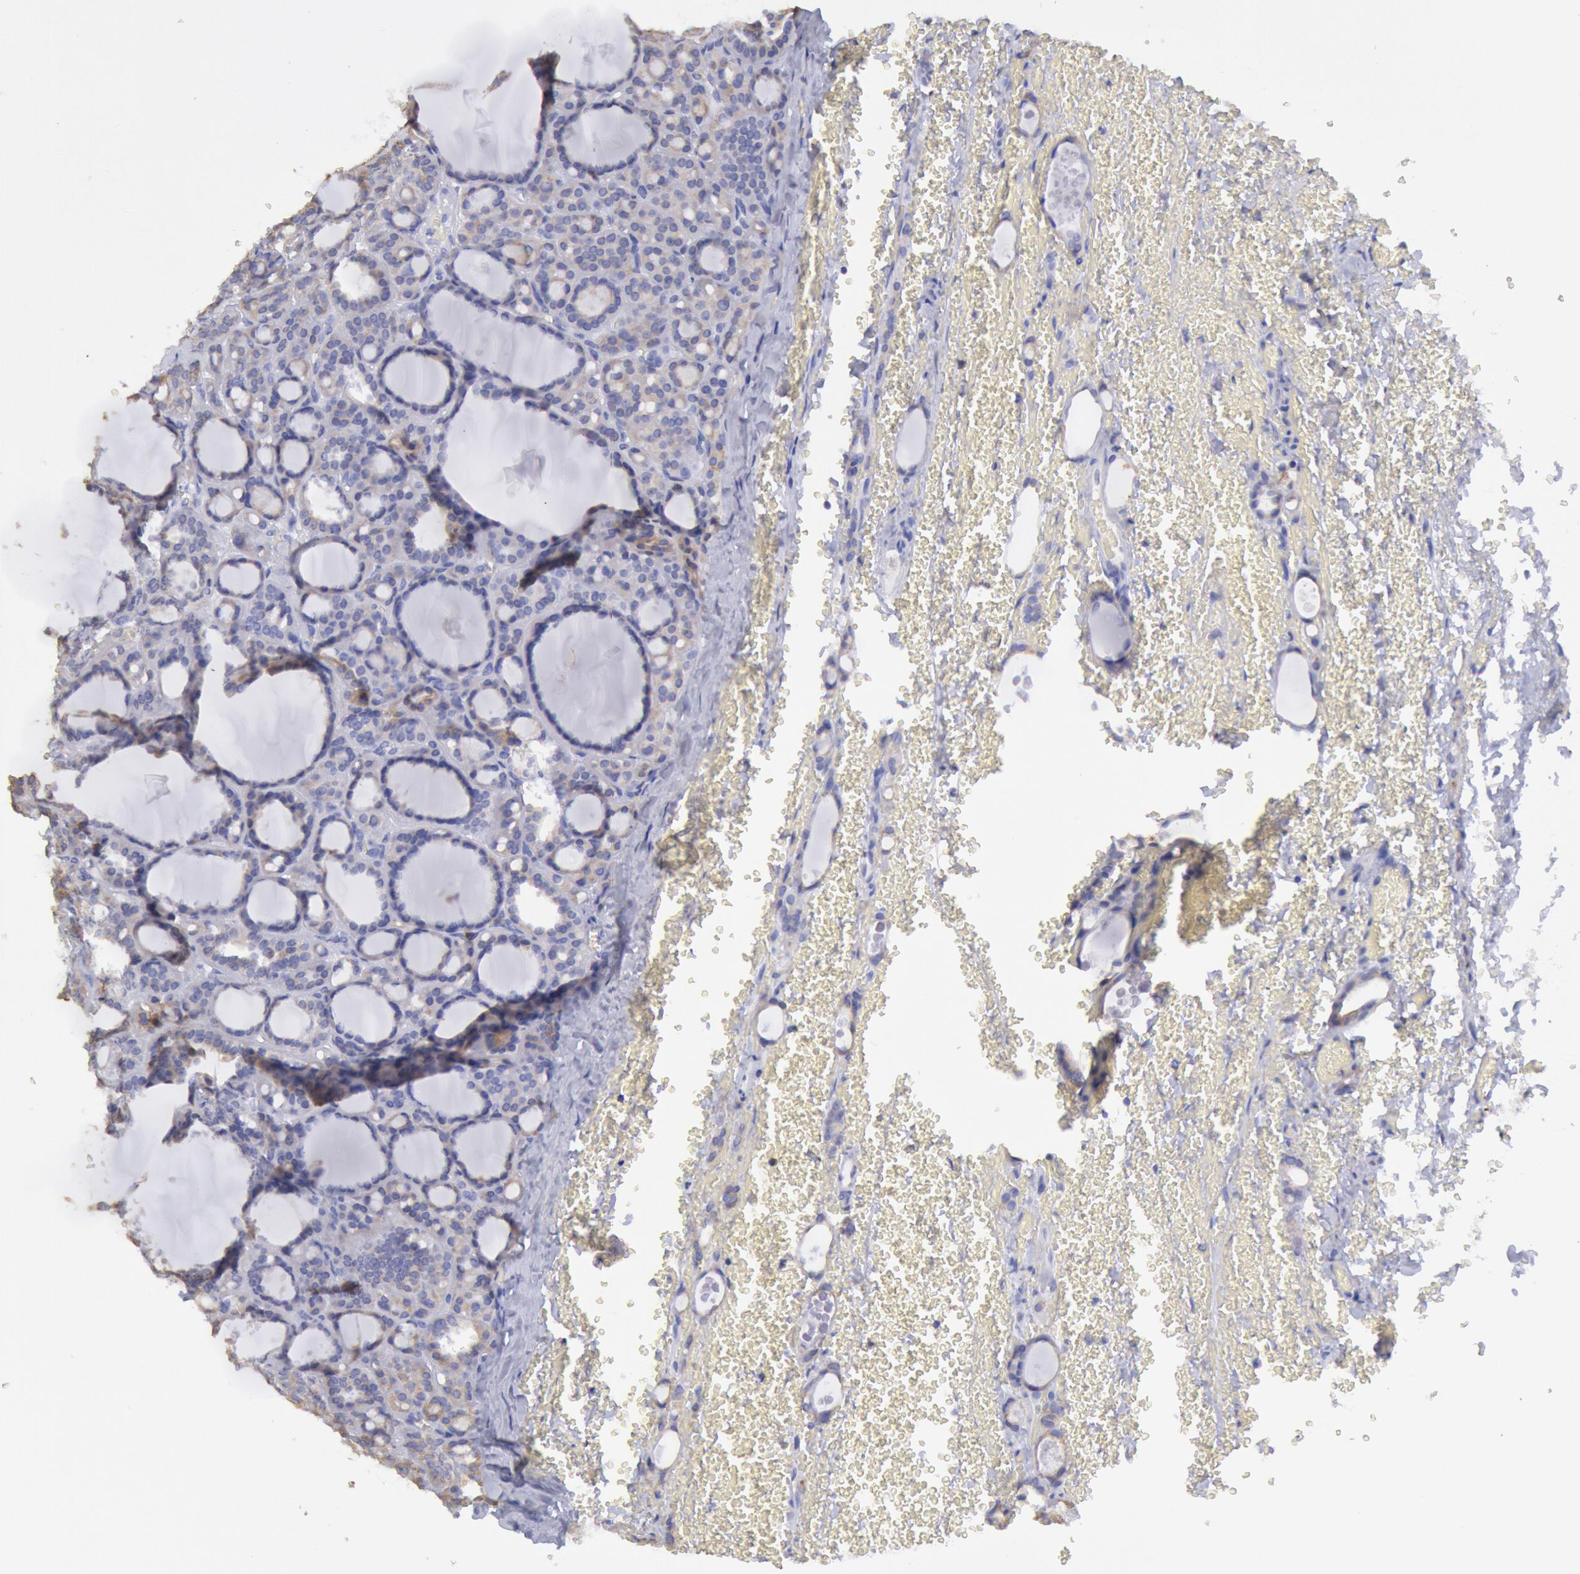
{"staining": {"intensity": "negative", "quantity": "none", "location": "none"}, "tissue": "thyroid cancer", "cell_type": "Tumor cells", "image_type": "cancer", "snomed": [{"axis": "morphology", "description": "Follicular adenoma carcinoma, NOS"}, {"axis": "topography", "description": "Thyroid gland"}], "caption": "This micrograph is of thyroid follicular adenoma carcinoma stained with immunohistochemistry (IHC) to label a protein in brown with the nuclei are counter-stained blue. There is no positivity in tumor cells.", "gene": "MYH7", "patient": {"sex": "female", "age": 71}}